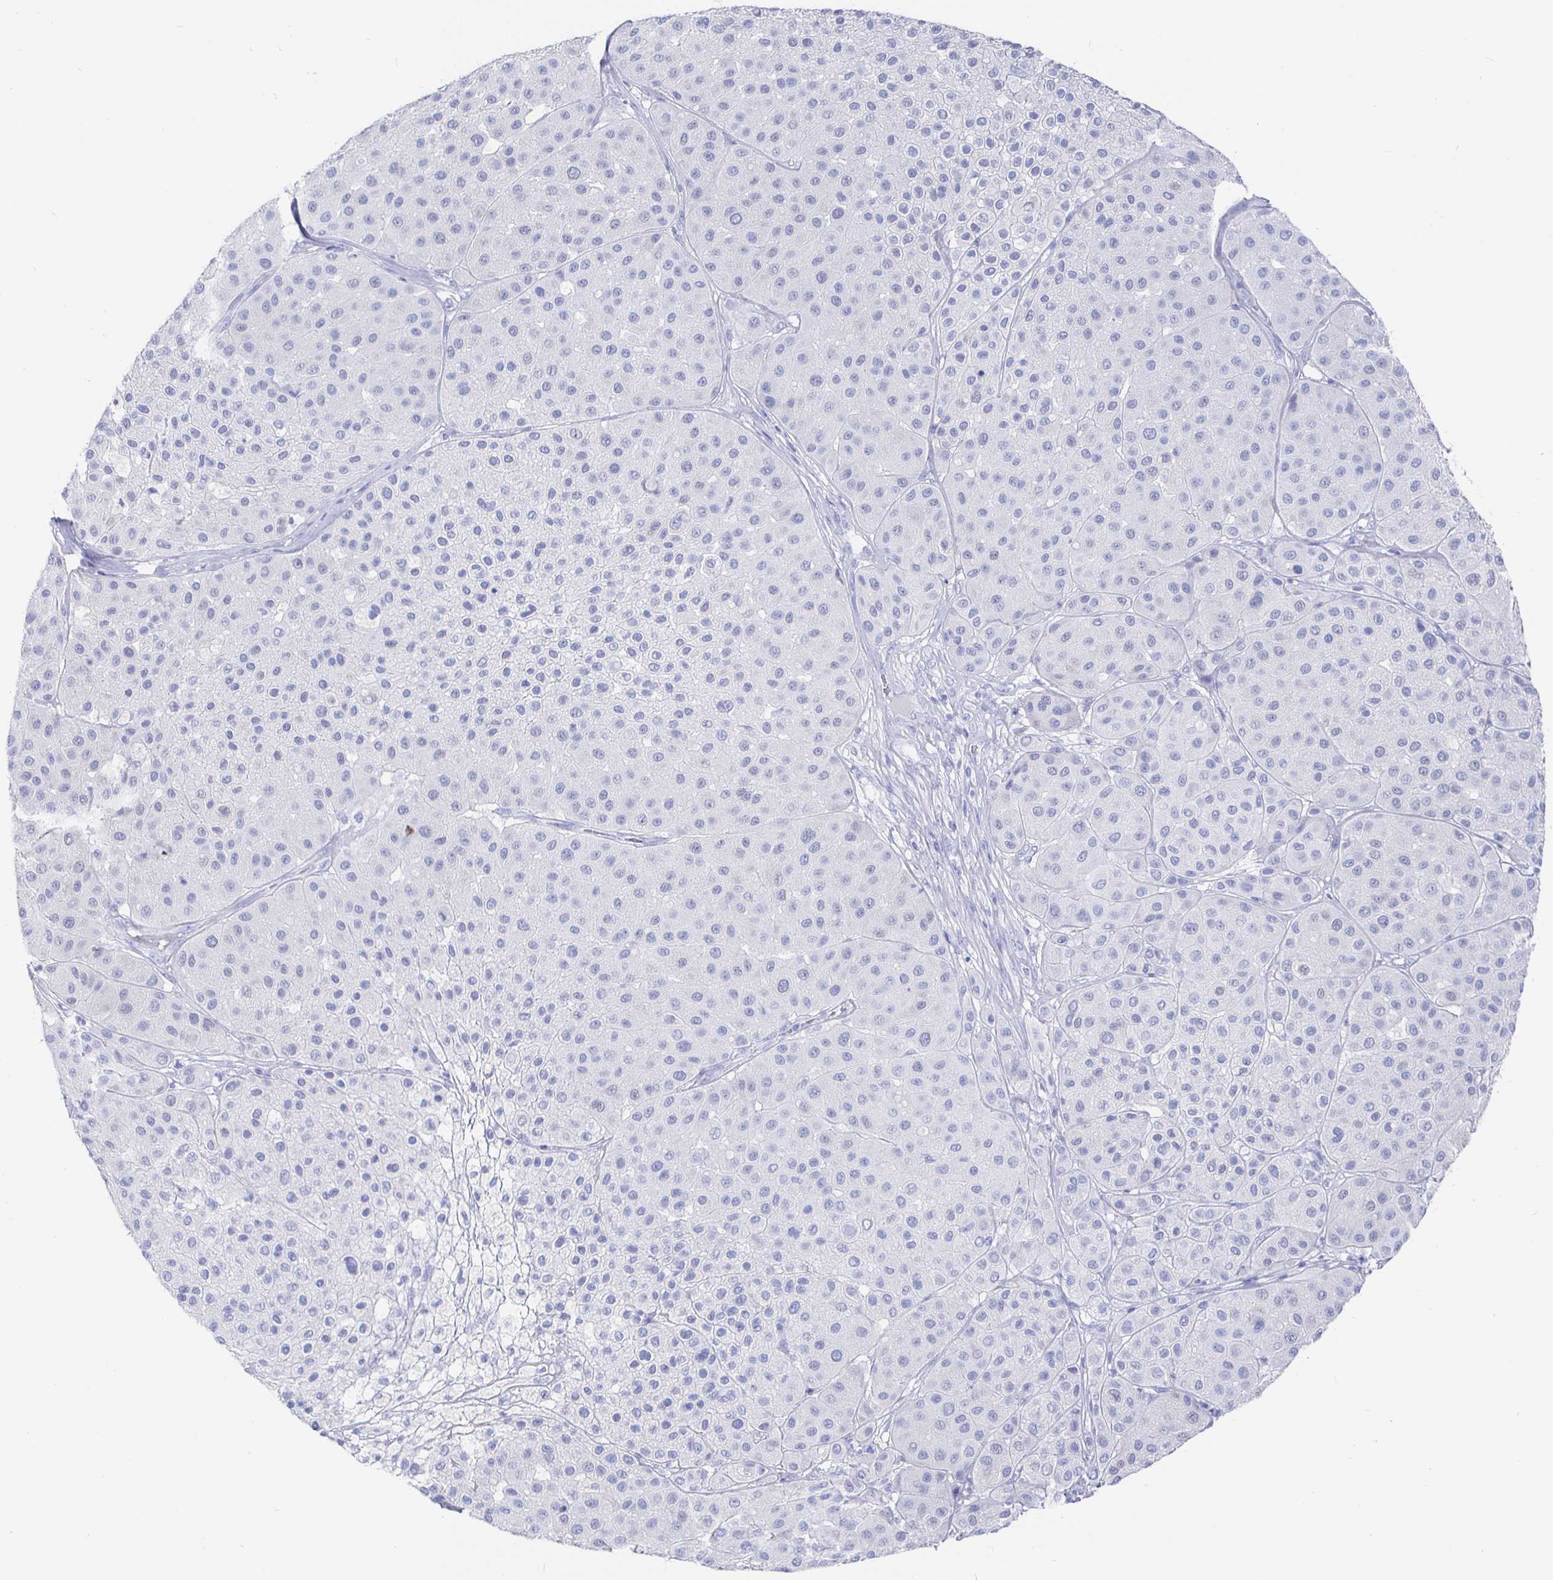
{"staining": {"intensity": "negative", "quantity": "none", "location": "none"}, "tissue": "melanoma", "cell_type": "Tumor cells", "image_type": "cancer", "snomed": [{"axis": "morphology", "description": "Malignant melanoma, Metastatic site"}, {"axis": "topography", "description": "Smooth muscle"}], "caption": "Histopathology image shows no significant protein positivity in tumor cells of melanoma.", "gene": "CLCA1", "patient": {"sex": "male", "age": 41}}